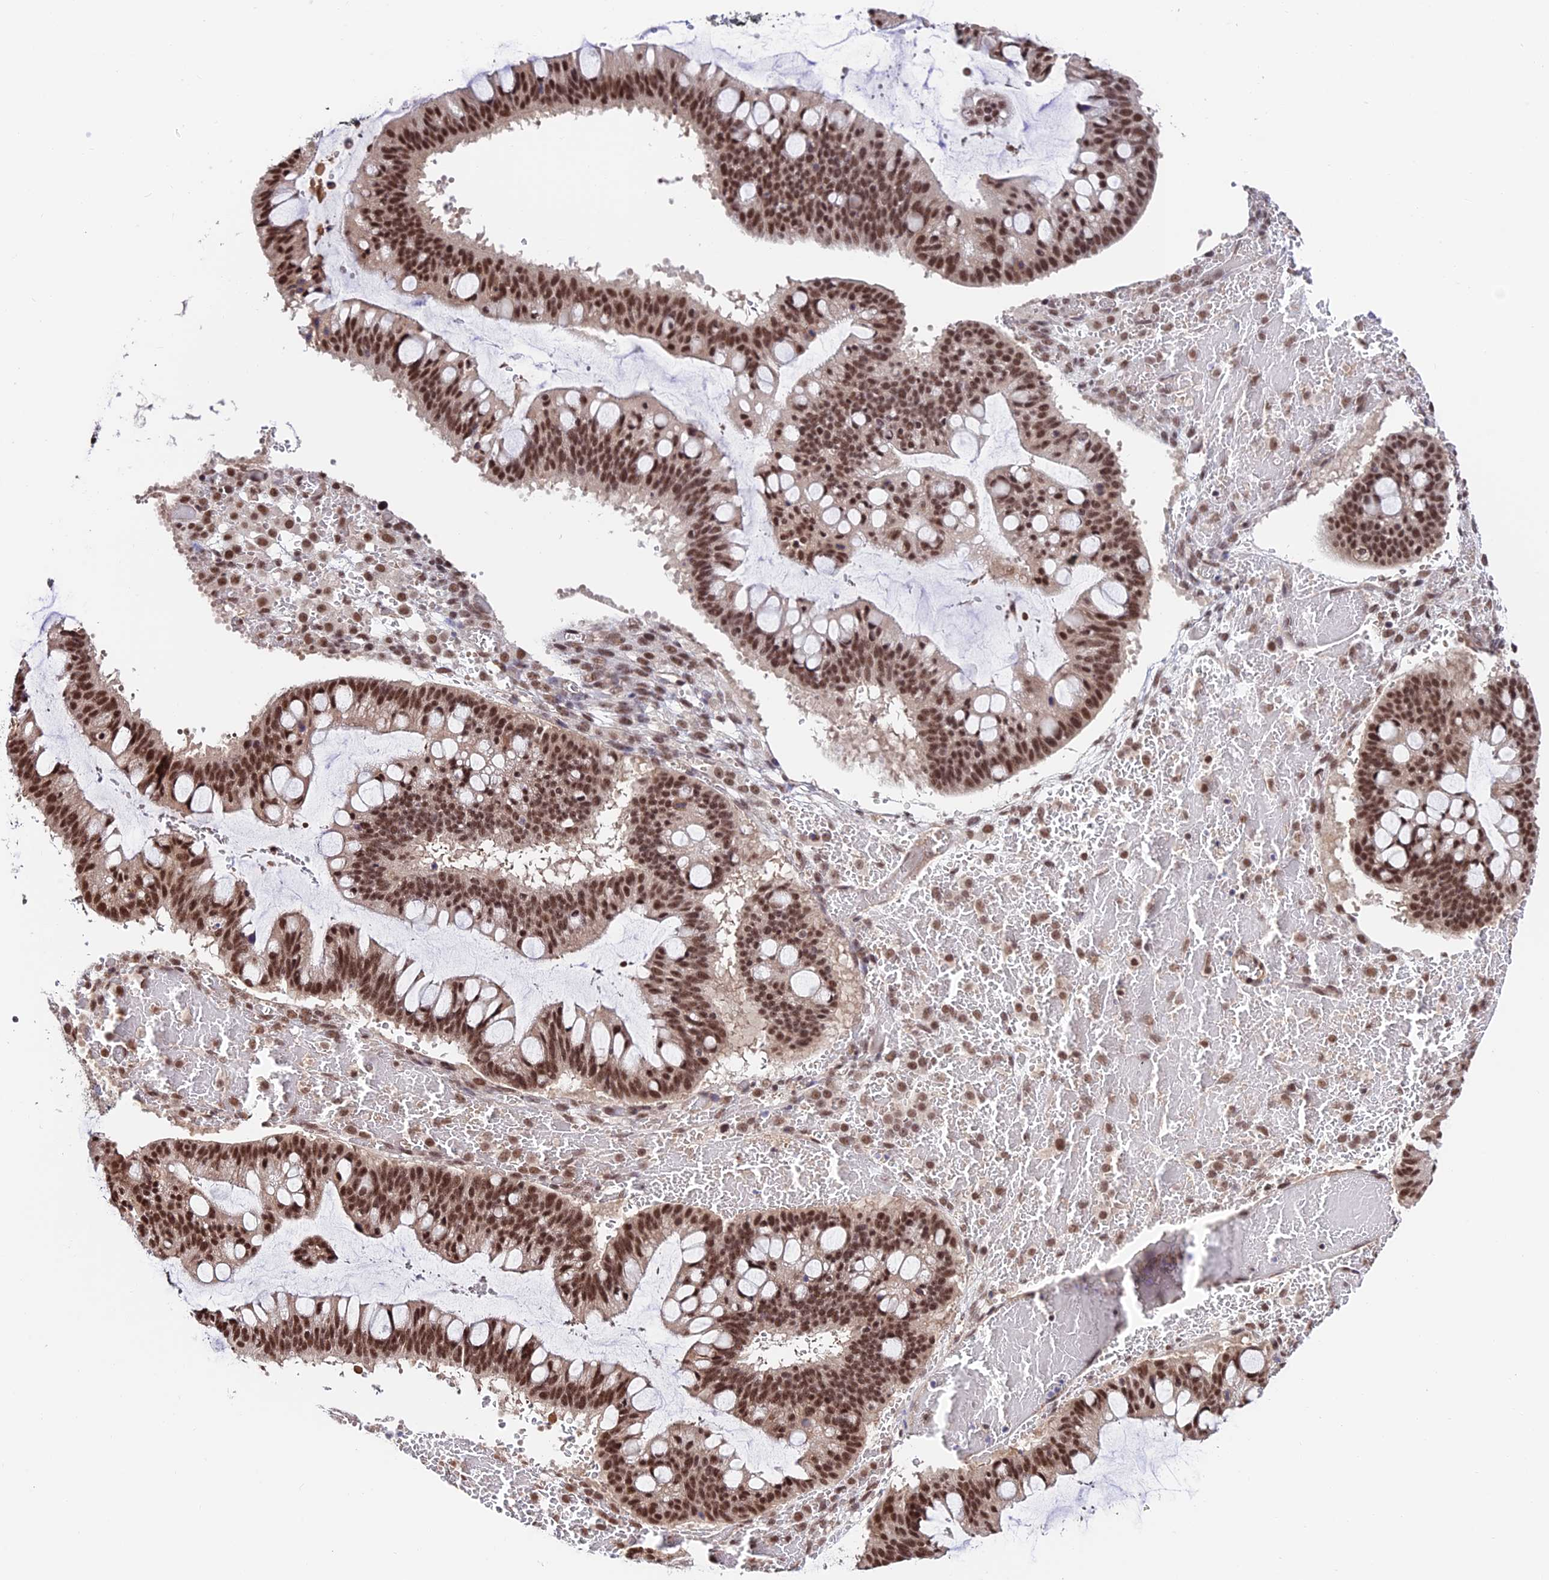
{"staining": {"intensity": "moderate", "quantity": ">75%", "location": "nuclear"}, "tissue": "ovarian cancer", "cell_type": "Tumor cells", "image_type": "cancer", "snomed": [{"axis": "morphology", "description": "Cystadenocarcinoma, mucinous, NOS"}, {"axis": "topography", "description": "Ovary"}], "caption": "High-magnification brightfield microscopy of ovarian cancer stained with DAB (brown) and counterstained with hematoxylin (blue). tumor cells exhibit moderate nuclear positivity is present in approximately>75% of cells. (DAB IHC, brown staining for protein, blue staining for nuclei).", "gene": "RBM42", "patient": {"sex": "female", "age": 73}}